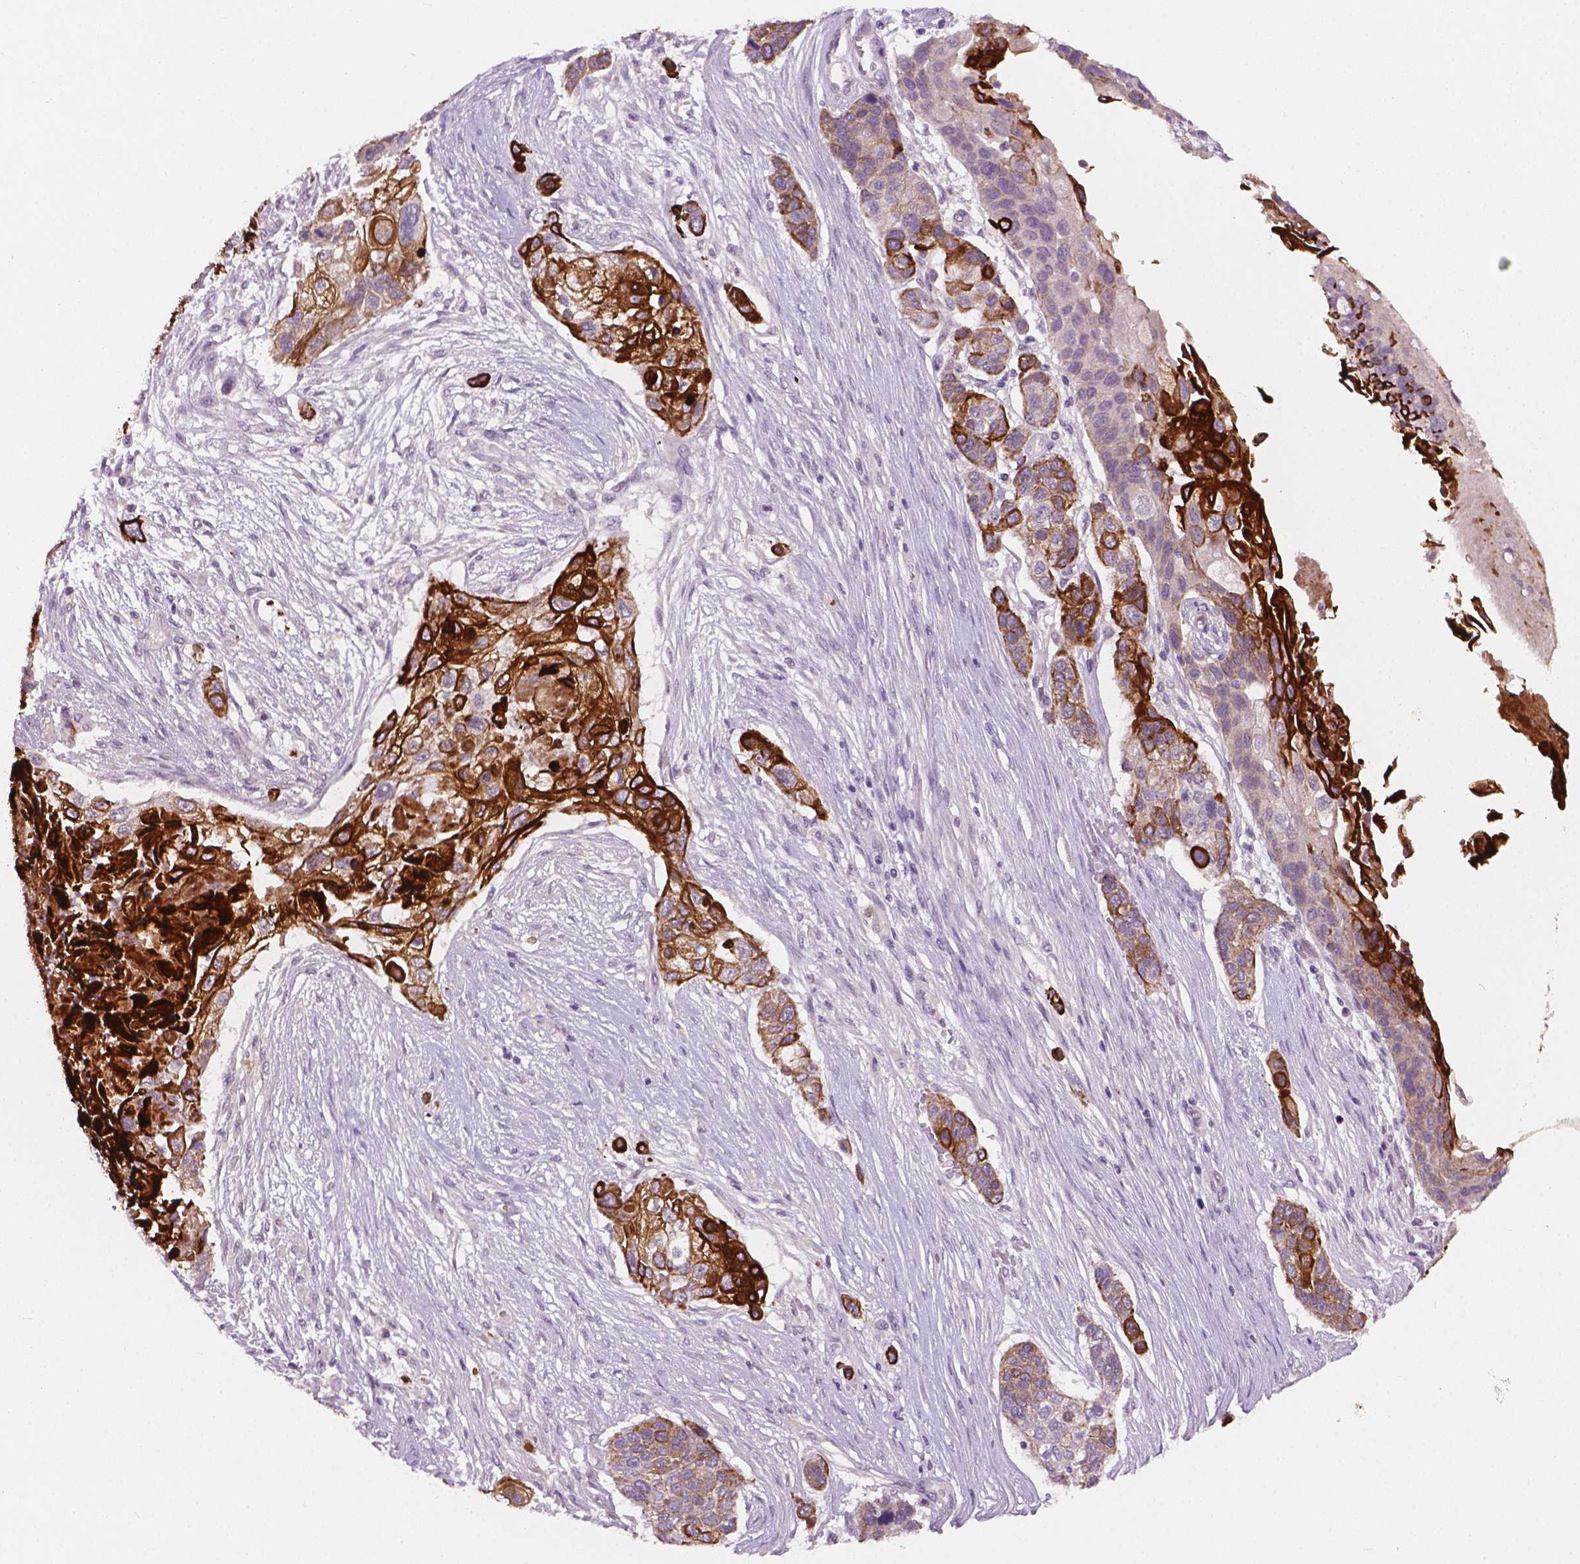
{"staining": {"intensity": "strong", "quantity": "<25%", "location": "cytoplasmic/membranous"}, "tissue": "lung cancer", "cell_type": "Tumor cells", "image_type": "cancer", "snomed": [{"axis": "morphology", "description": "Squamous cell carcinoma, NOS"}, {"axis": "topography", "description": "Lung"}], "caption": "Squamous cell carcinoma (lung) stained with a brown dye demonstrates strong cytoplasmic/membranous positive expression in approximately <25% of tumor cells.", "gene": "KRT17", "patient": {"sex": "male", "age": 69}}